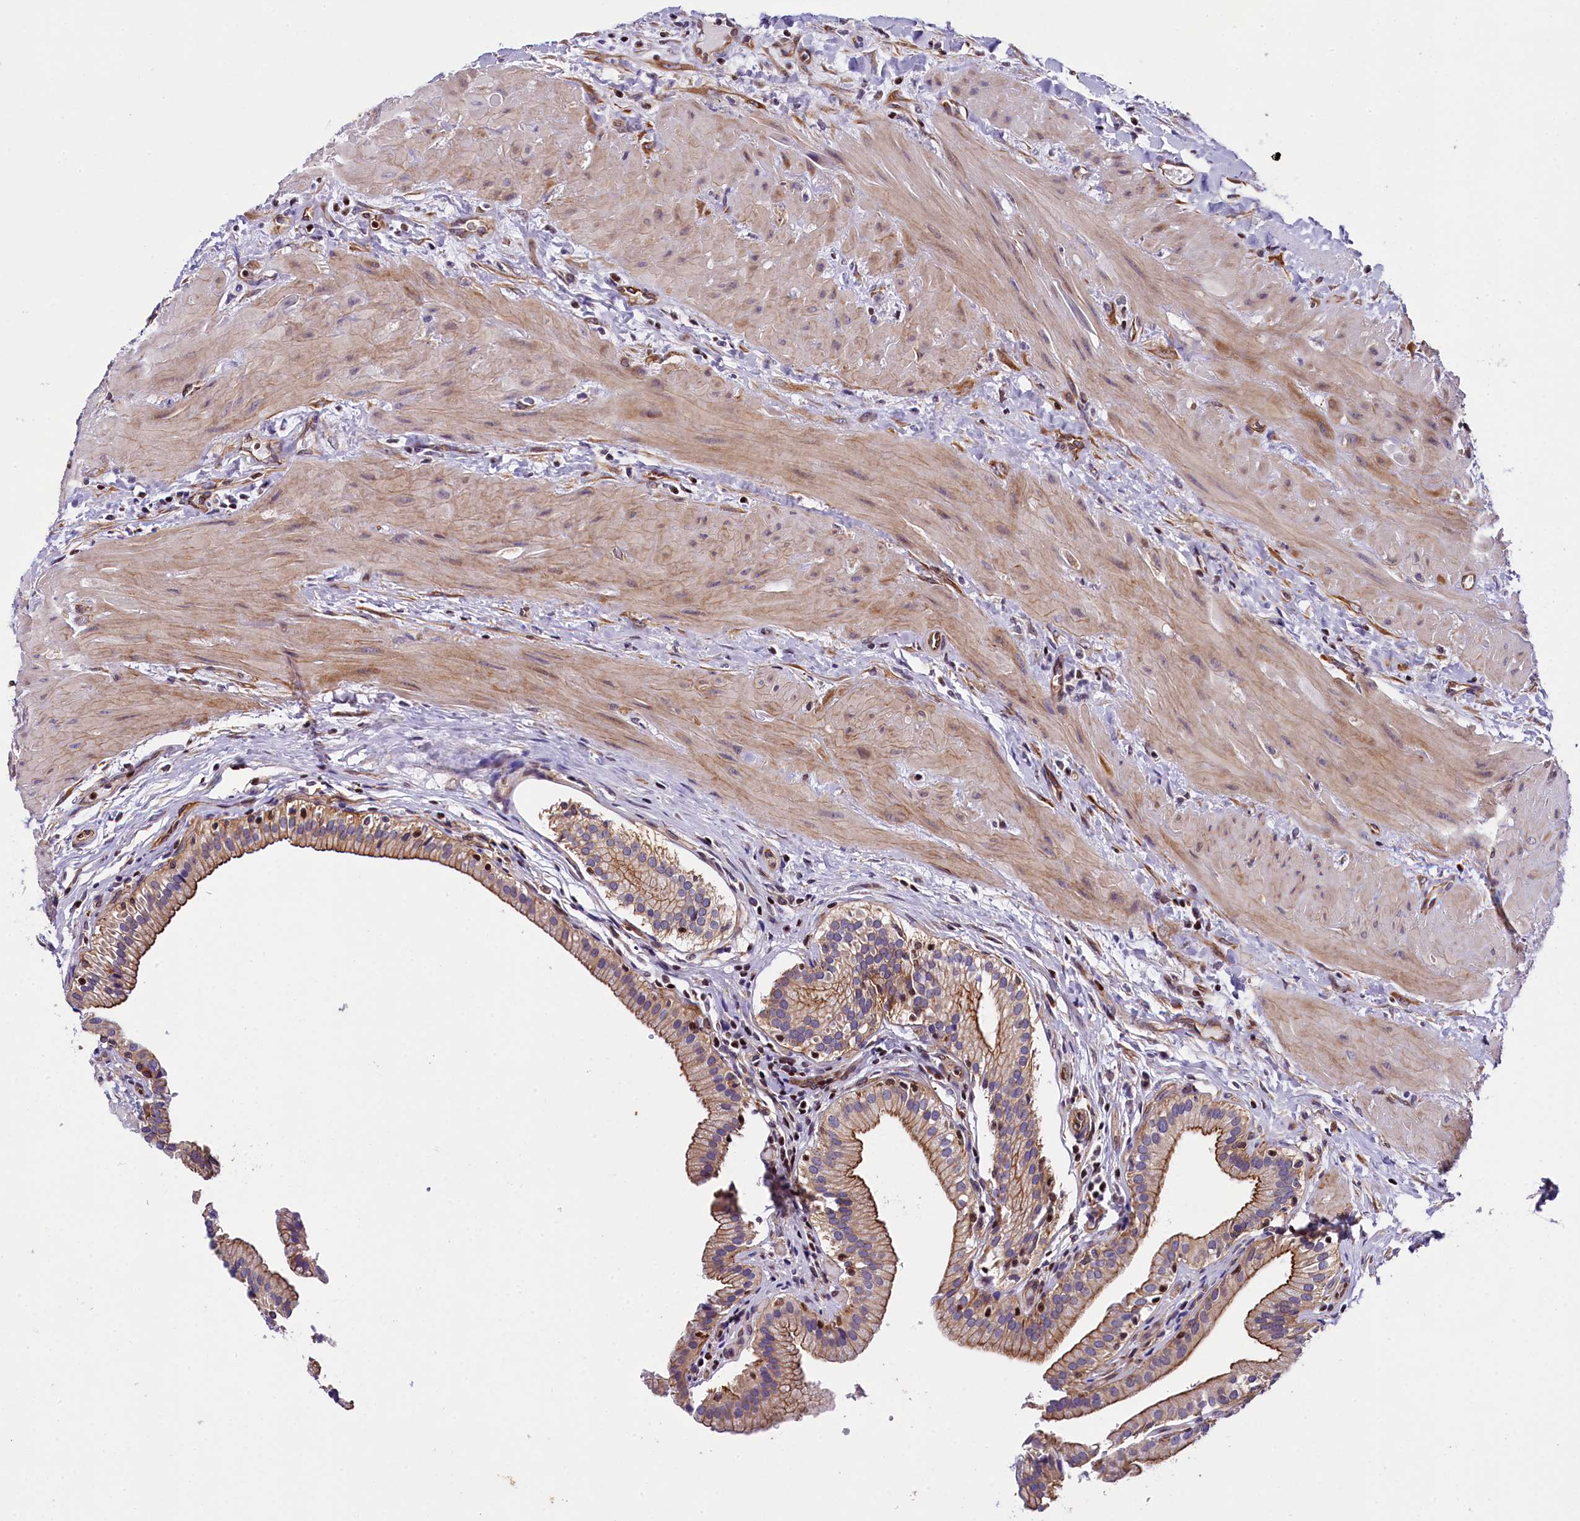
{"staining": {"intensity": "moderate", "quantity": ">75%", "location": "cytoplasmic/membranous"}, "tissue": "gallbladder", "cell_type": "Glandular cells", "image_type": "normal", "snomed": [{"axis": "morphology", "description": "Normal tissue, NOS"}, {"axis": "topography", "description": "Gallbladder"}], "caption": "Protein analysis of benign gallbladder exhibits moderate cytoplasmic/membranous expression in approximately >75% of glandular cells.", "gene": "SP4", "patient": {"sex": "male", "age": 24}}